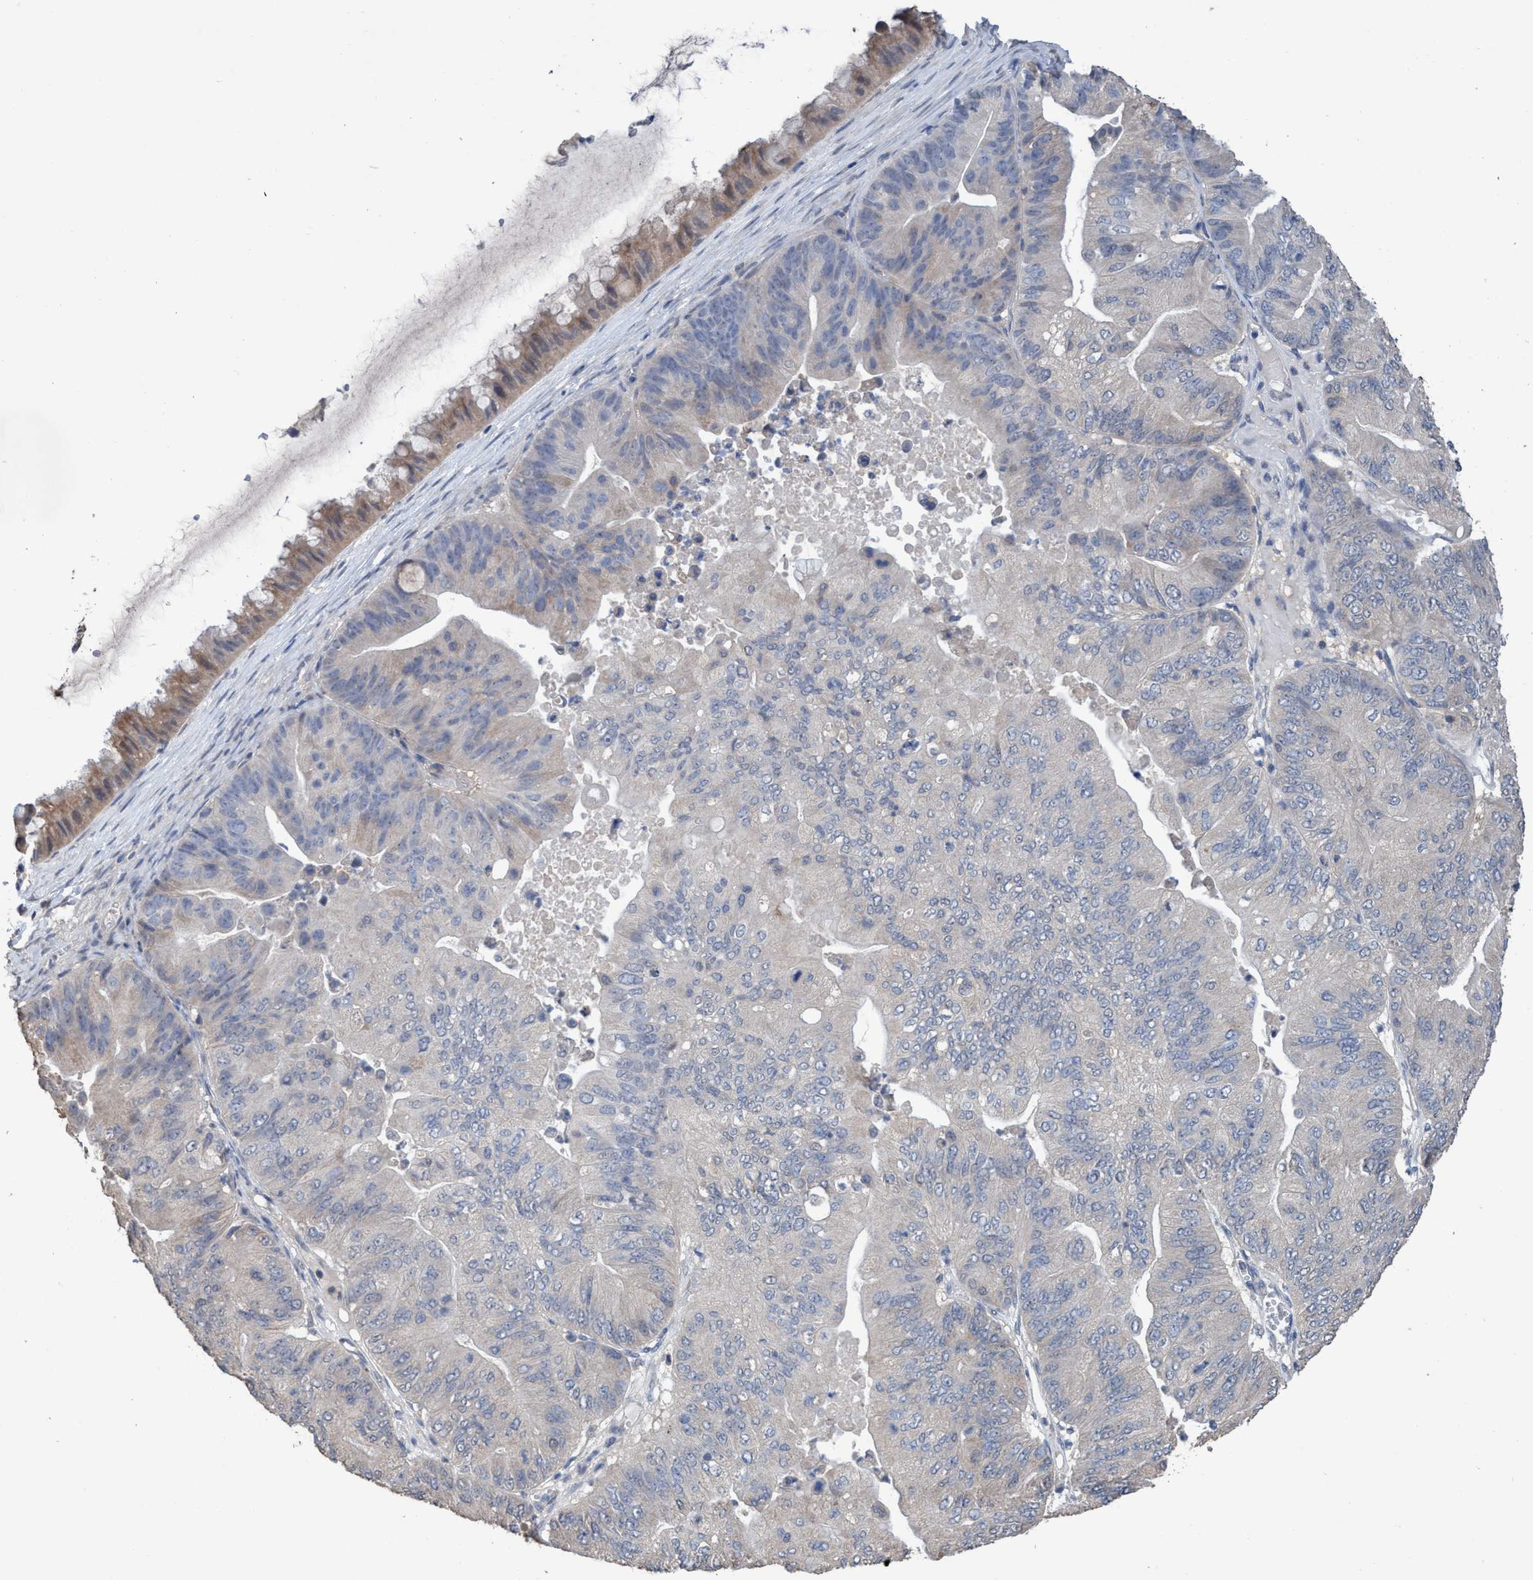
{"staining": {"intensity": "weak", "quantity": "<25%", "location": "cytoplasmic/membranous"}, "tissue": "ovarian cancer", "cell_type": "Tumor cells", "image_type": "cancer", "snomed": [{"axis": "morphology", "description": "Cystadenocarcinoma, mucinous, NOS"}, {"axis": "topography", "description": "Ovary"}], "caption": "IHC of ovarian cancer (mucinous cystadenocarcinoma) displays no expression in tumor cells.", "gene": "GLOD4", "patient": {"sex": "female", "age": 61}}